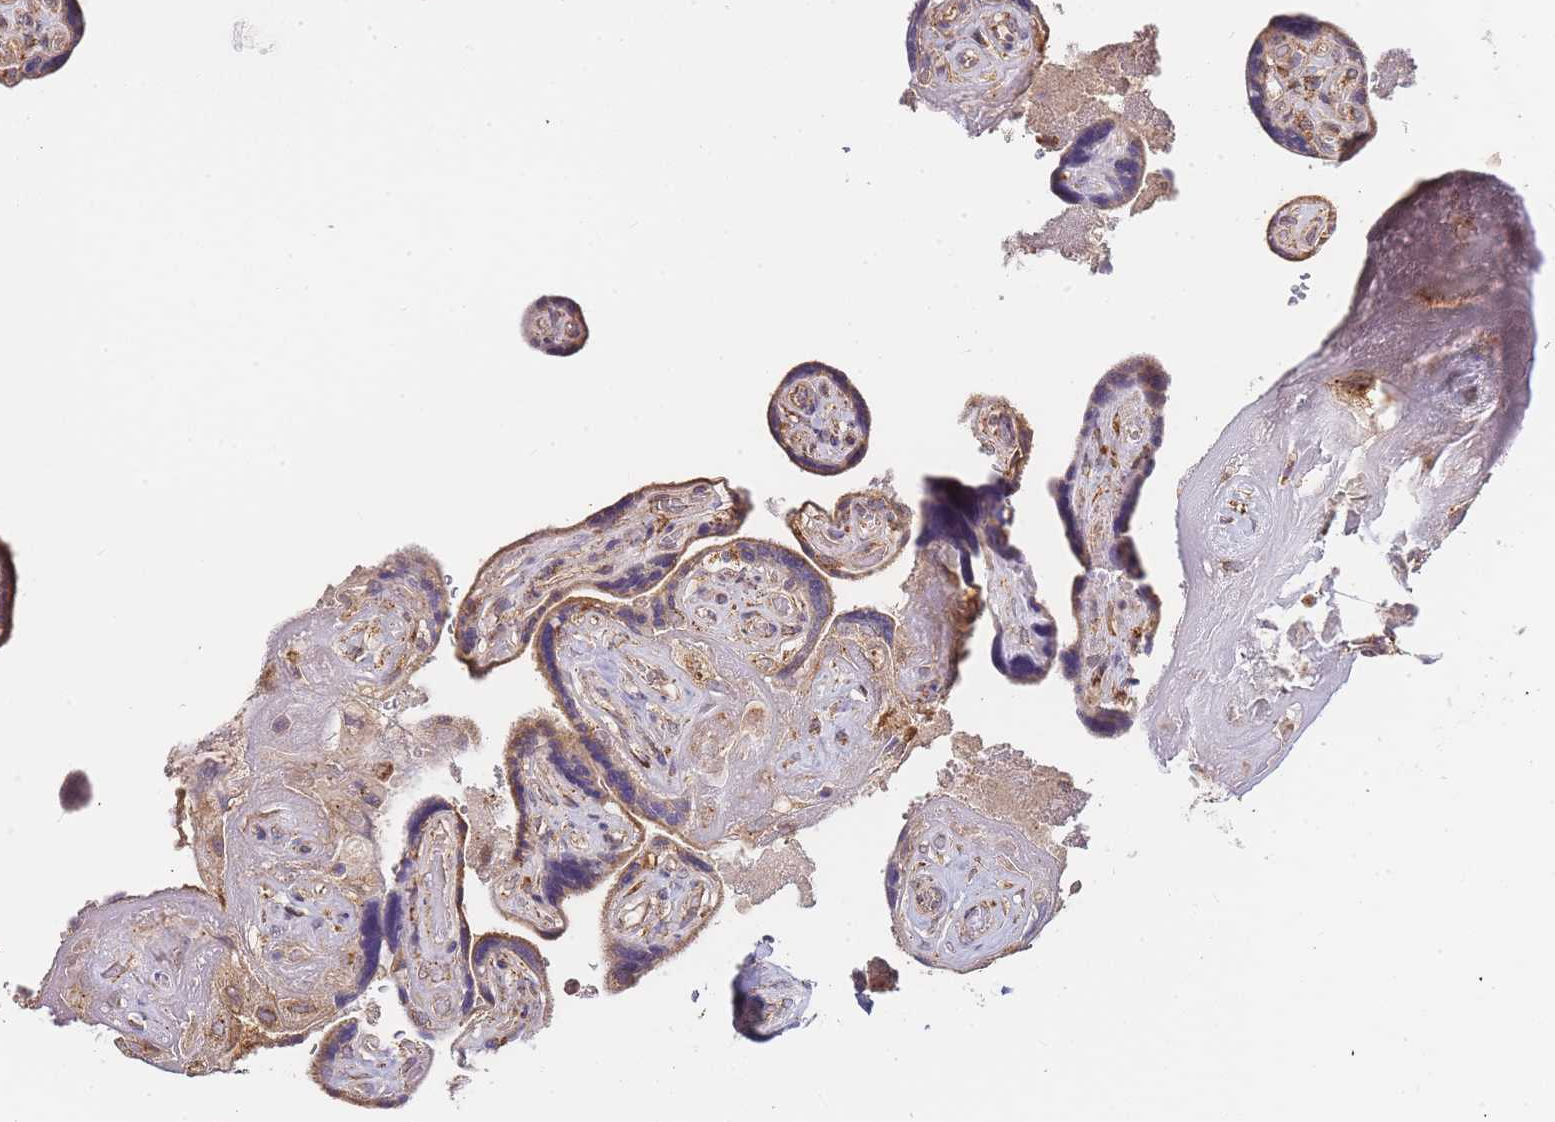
{"staining": {"intensity": "moderate", "quantity": ">75%", "location": "cytoplasmic/membranous"}, "tissue": "placenta", "cell_type": "Decidual cells", "image_type": "normal", "snomed": [{"axis": "morphology", "description": "Normal tissue, NOS"}, {"axis": "topography", "description": "Placenta"}], "caption": "Unremarkable placenta reveals moderate cytoplasmic/membranous staining in approximately >75% of decidual cells, visualized by immunohistochemistry.", "gene": "ADCY9", "patient": {"sex": "female", "age": 32}}